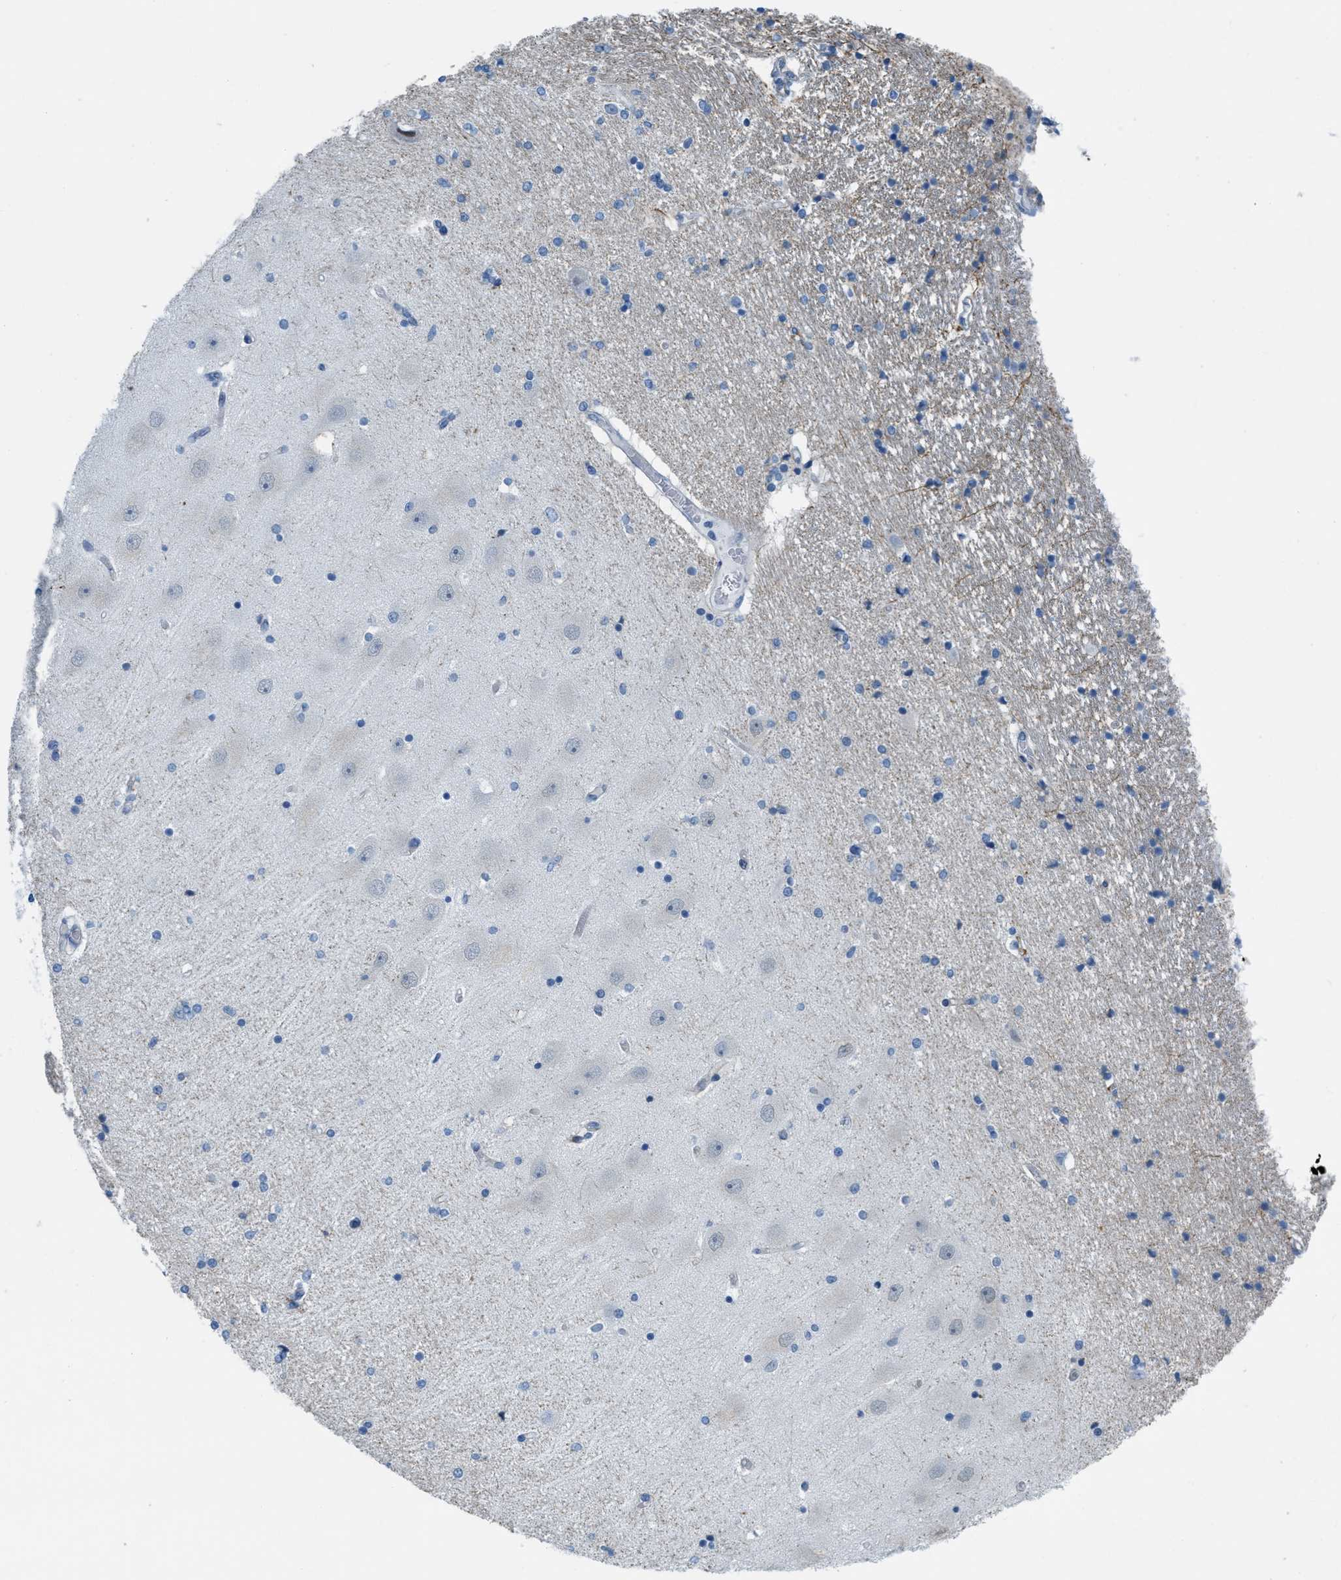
{"staining": {"intensity": "negative", "quantity": "none", "location": "none"}, "tissue": "hippocampus", "cell_type": "Glial cells", "image_type": "normal", "snomed": [{"axis": "morphology", "description": "Normal tissue, NOS"}, {"axis": "topography", "description": "Hippocampus"}], "caption": "DAB (3,3'-diaminobenzidine) immunohistochemical staining of benign human hippocampus exhibits no significant expression in glial cells. (DAB (3,3'-diaminobenzidine) immunohistochemistry (IHC), high magnification).", "gene": "SLC12A1", "patient": {"sex": "female", "age": 54}}